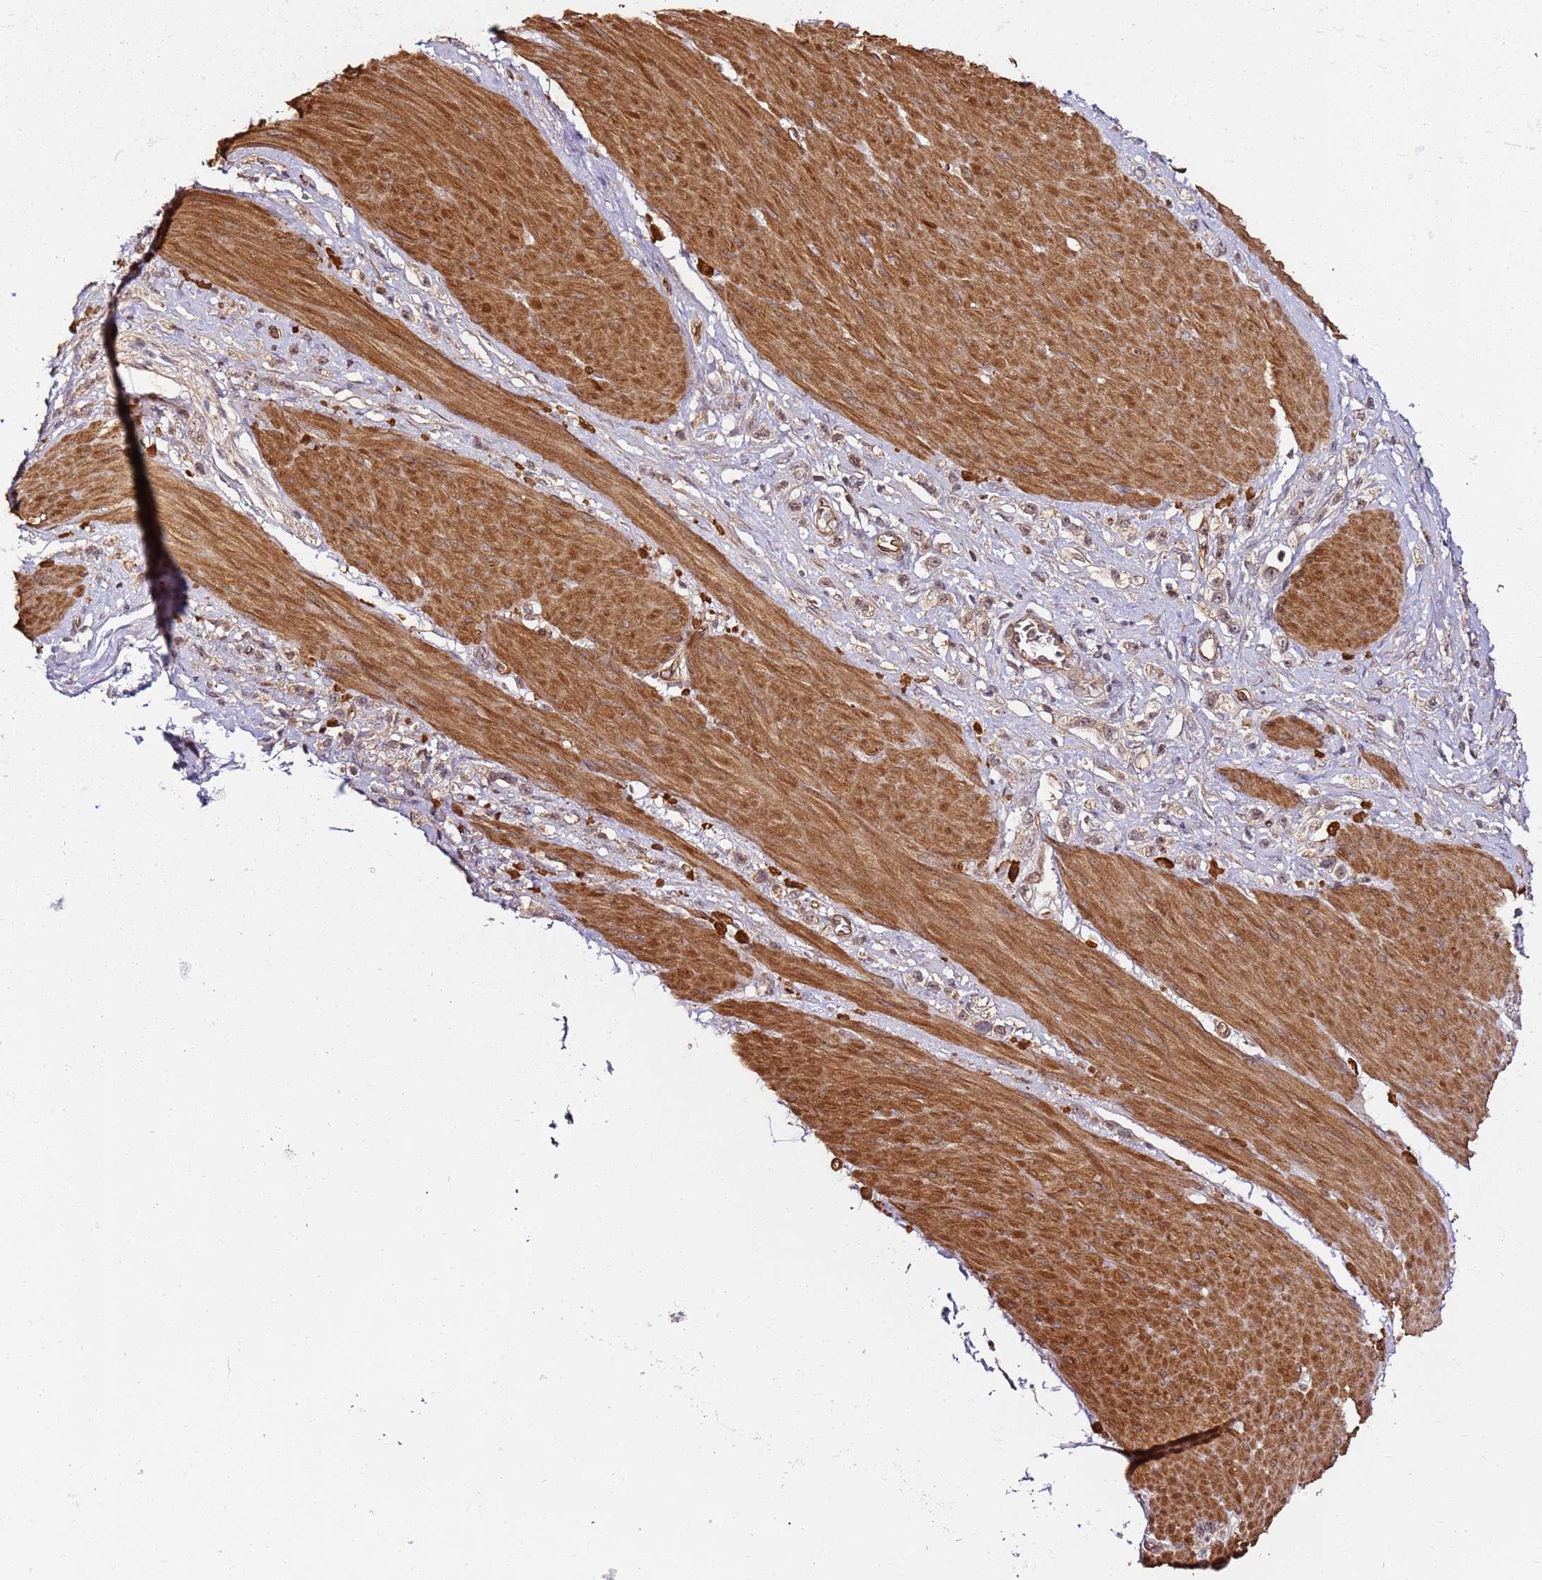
{"staining": {"intensity": "weak", "quantity": ">75%", "location": "cytoplasmic/membranous,nuclear"}, "tissue": "stomach cancer", "cell_type": "Tumor cells", "image_type": "cancer", "snomed": [{"axis": "morphology", "description": "Adenocarcinoma, NOS"}, {"axis": "topography", "description": "Stomach"}], "caption": "Immunohistochemistry image of human adenocarcinoma (stomach) stained for a protein (brown), which demonstrates low levels of weak cytoplasmic/membranous and nuclear staining in about >75% of tumor cells.", "gene": "CCNYL1", "patient": {"sex": "female", "age": 65}}